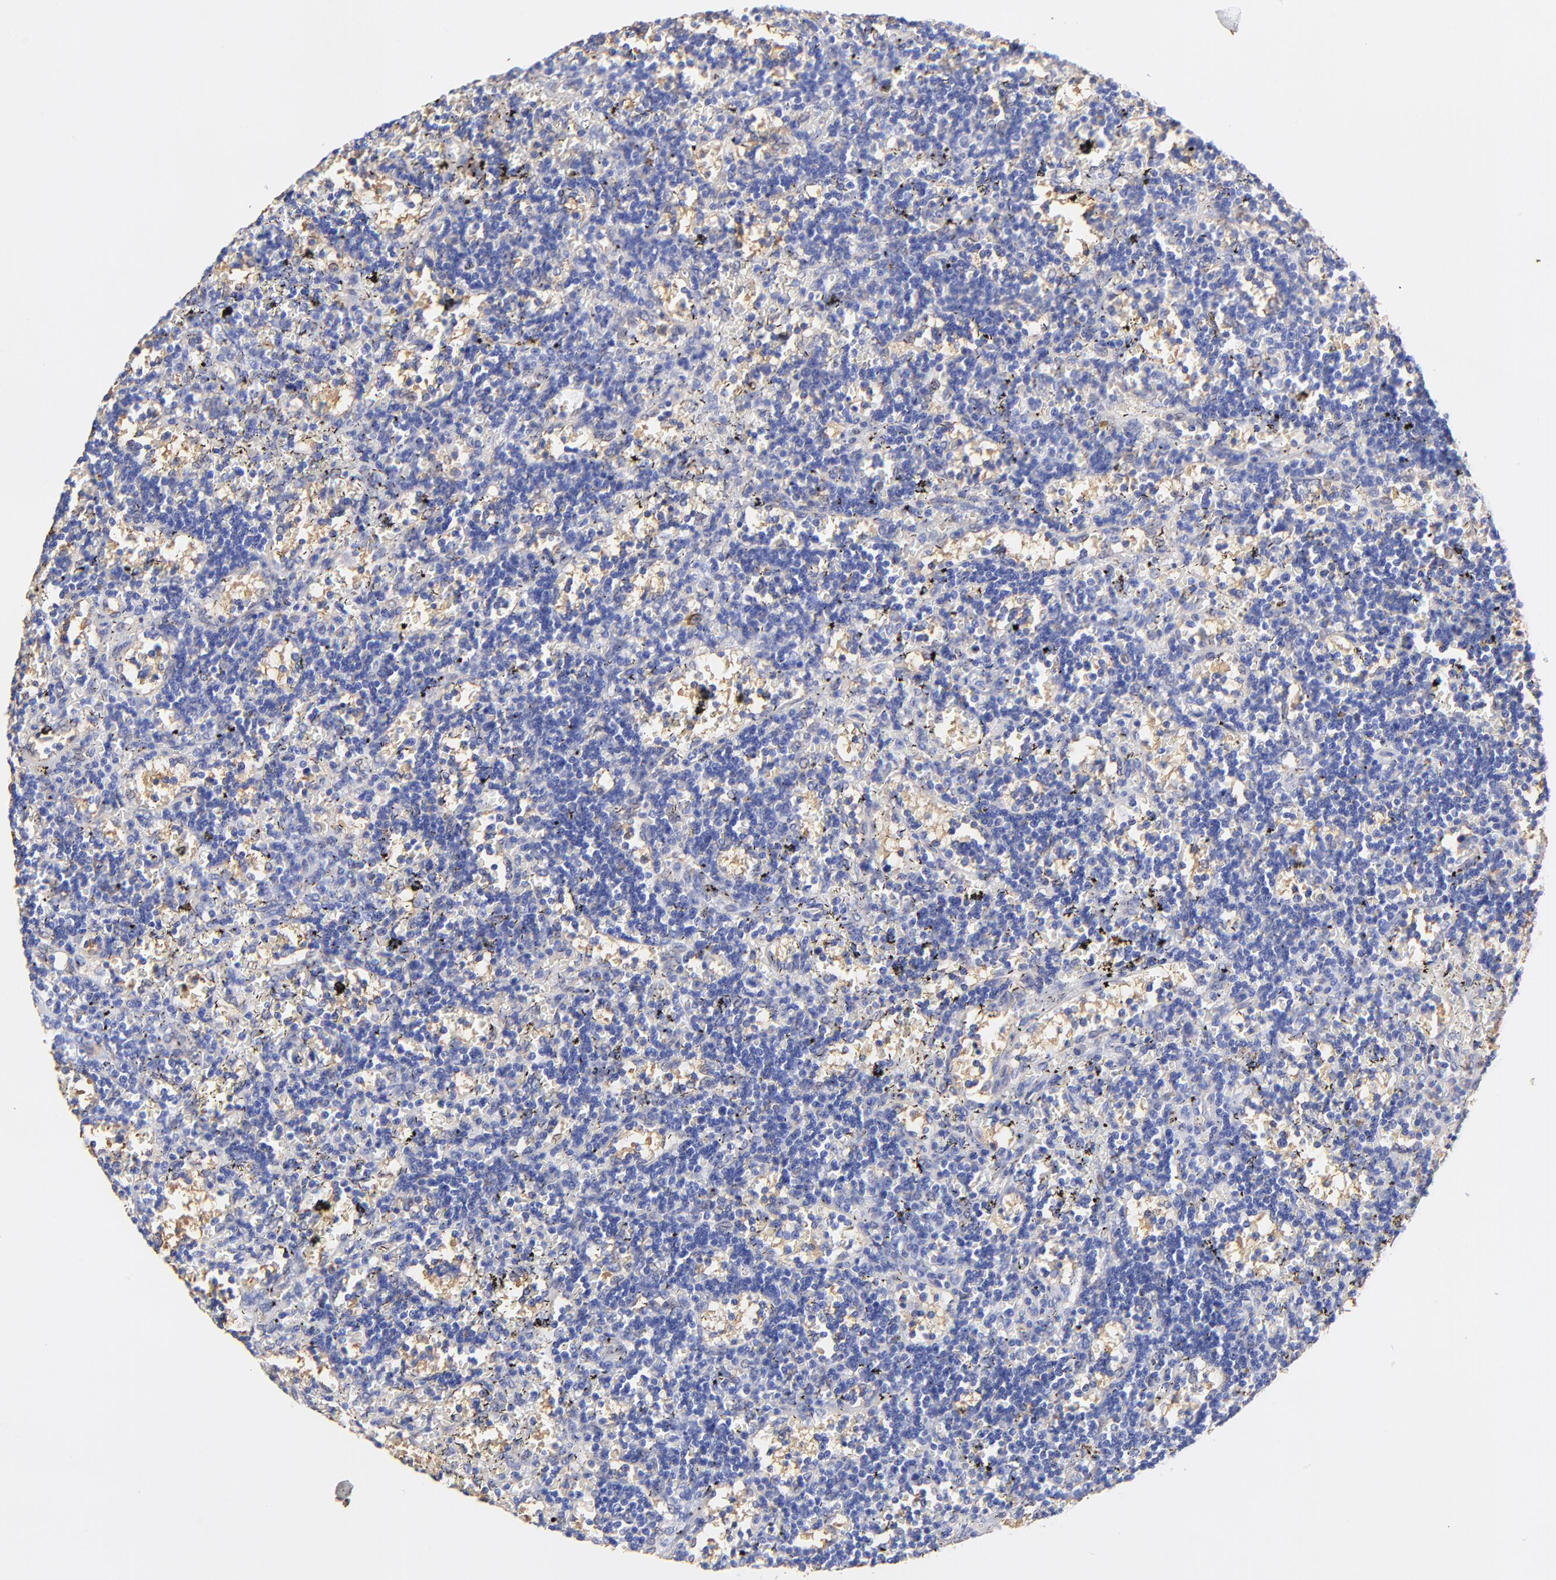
{"staining": {"intensity": "negative", "quantity": "none", "location": "none"}, "tissue": "lymphoma", "cell_type": "Tumor cells", "image_type": "cancer", "snomed": [{"axis": "morphology", "description": "Malignant lymphoma, non-Hodgkin's type, Low grade"}, {"axis": "topography", "description": "Spleen"}], "caption": "Low-grade malignant lymphoma, non-Hodgkin's type stained for a protein using immunohistochemistry (IHC) displays no expression tumor cells.", "gene": "ALDH1A1", "patient": {"sex": "male", "age": 60}}